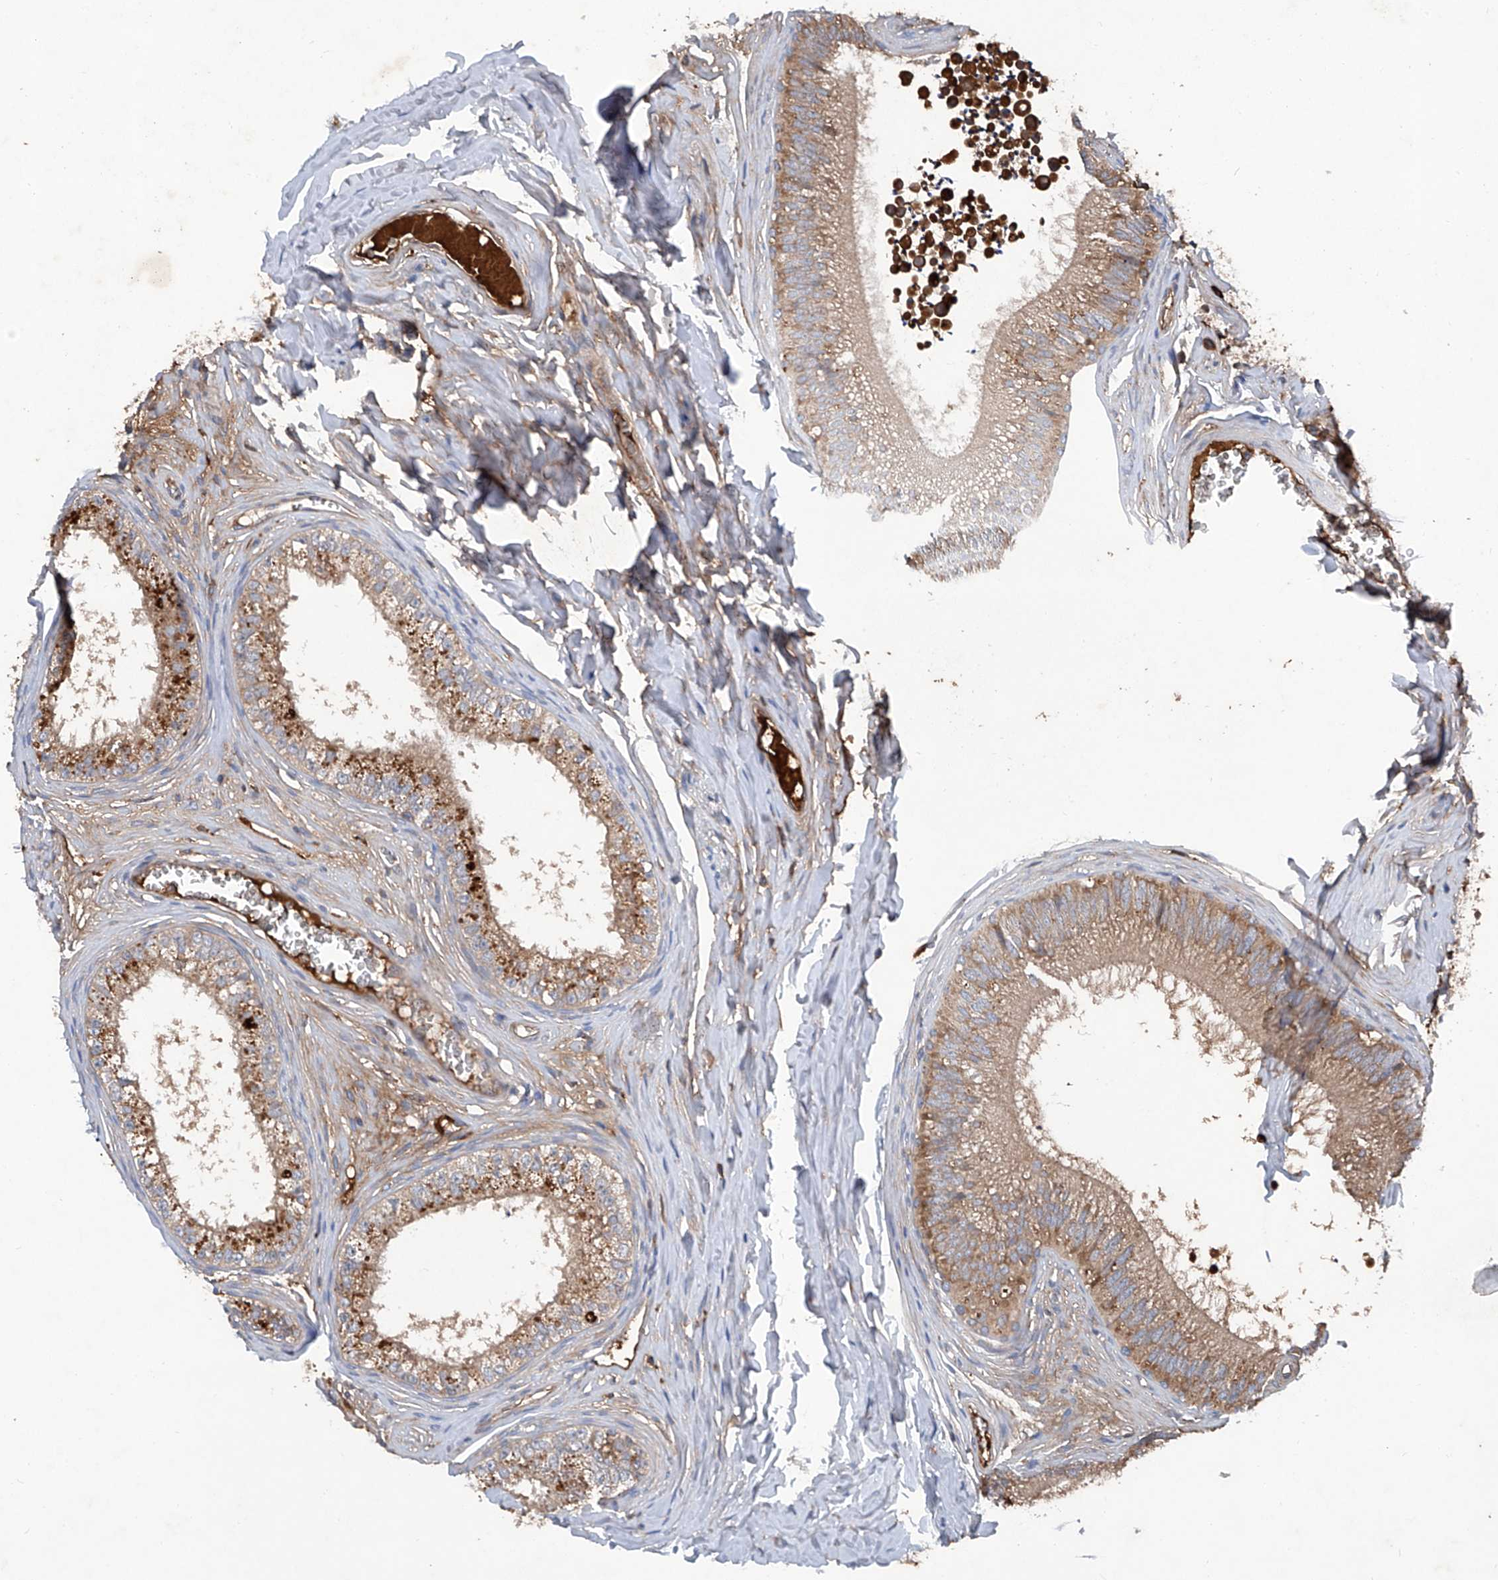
{"staining": {"intensity": "moderate", "quantity": ">75%", "location": "cytoplasmic/membranous"}, "tissue": "epididymis", "cell_type": "Glandular cells", "image_type": "normal", "snomed": [{"axis": "morphology", "description": "Normal tissue, NOS"}, {"axis": "topography", "description": "Epididymis"}], "caption": "Immunohistochemistry (IHC) image of benign epididymis stained for a protein (brown), which displays medium levels of moderate cytoplasmic/membranous staining in approximately >75% of glandular cells.", "gene": "ASCC3", "patient": {"sex": "male", "age": 29}}